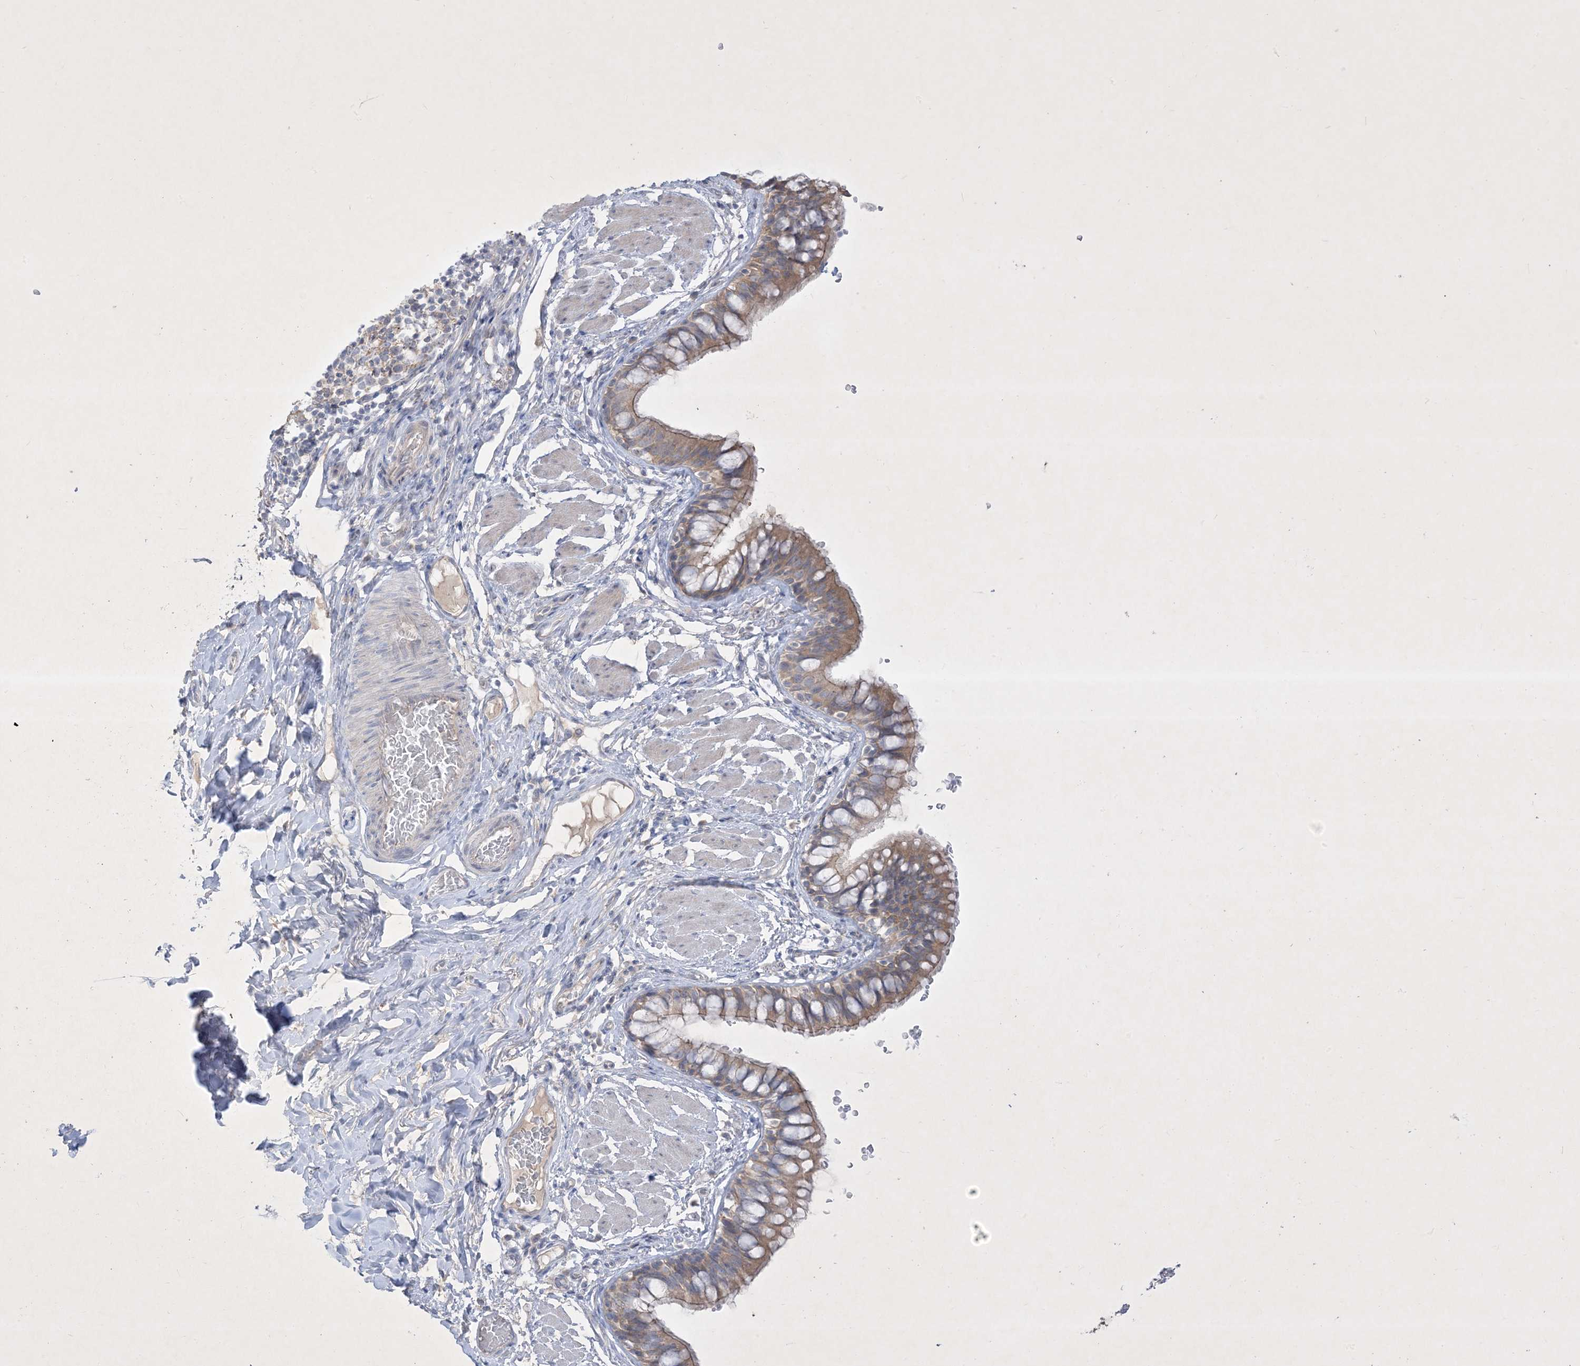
{"staining": {"intensity": "moderate", "quantity": ">75%", "location": "cytoplasmic/membranous"}, "tissue": "bronchus", "cell_type": "Respiratory epithelial cells", "image_type": "normal", "snomed": [{"axis": "morphology", "description": "Normal tissue, NOS"}, {"axis": "topography", "description": "Cartilage tissue"}, {"axis": "topography", "description": "Bronchus"}], "caption": "Approximately >75% of respiratory epithelial cells in unremarkable bronchus show moderate cytoplasmic/membranous protein expression as visualized by brown immunohistochemical staining.", "gene": "PLEKHA3", "patient": {"sex": "female", "age": 36}}